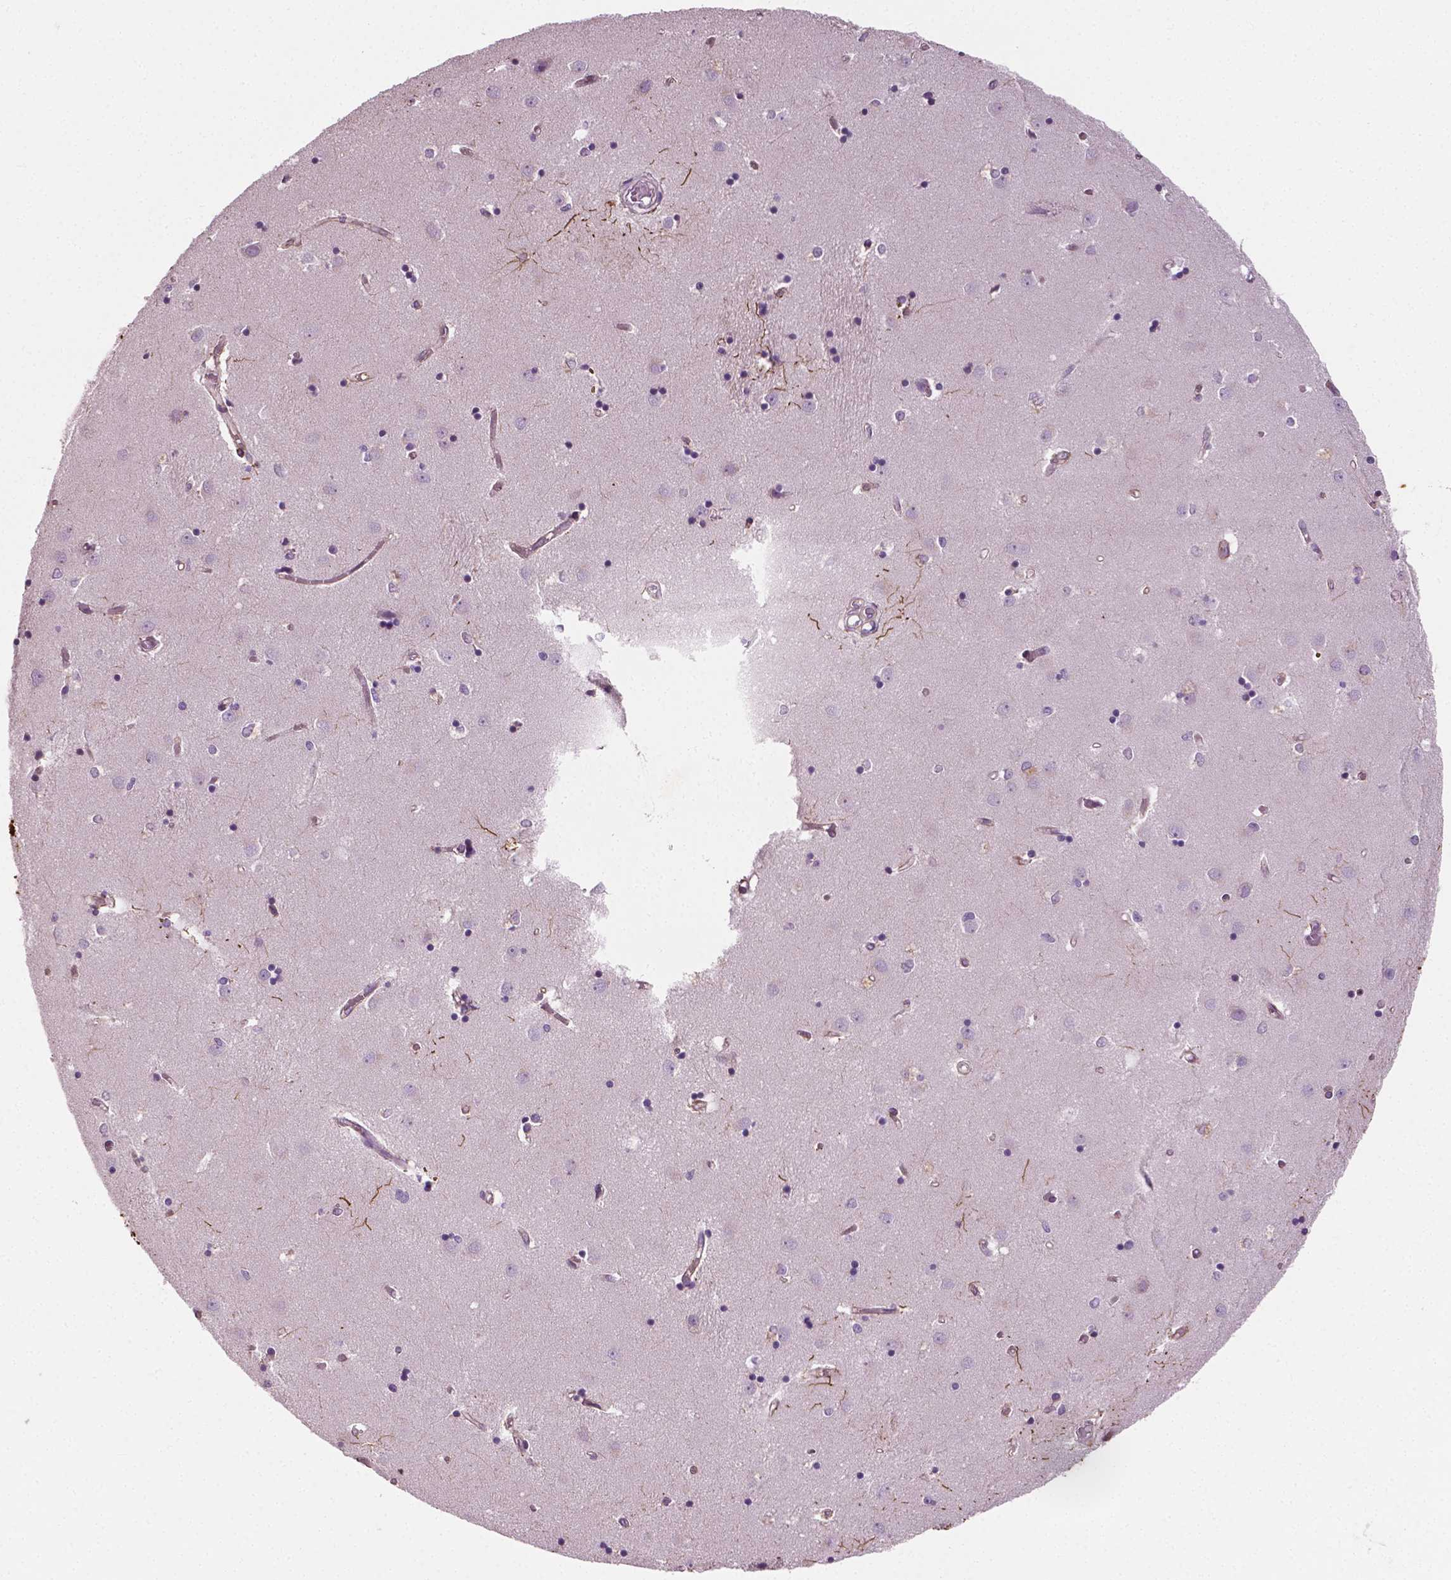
{"staining": {"intensity": "negative", "quantity": "none", "location": "none"}, "tissue": "caudate", "cell_type": "Glial cells", "image_type": "normal", "snomed": [{"axis": "morphology", "description": "Normal tissue, NOS"}, {"axis": "topography", "description": "Lateral ventricle wall"}], "caption": "DAB immunohistochemical staining of benign caudate reveals no significant staining in glial cells.", "gene": "PTX3", "patient": {"sex": "male", "age": 54}}